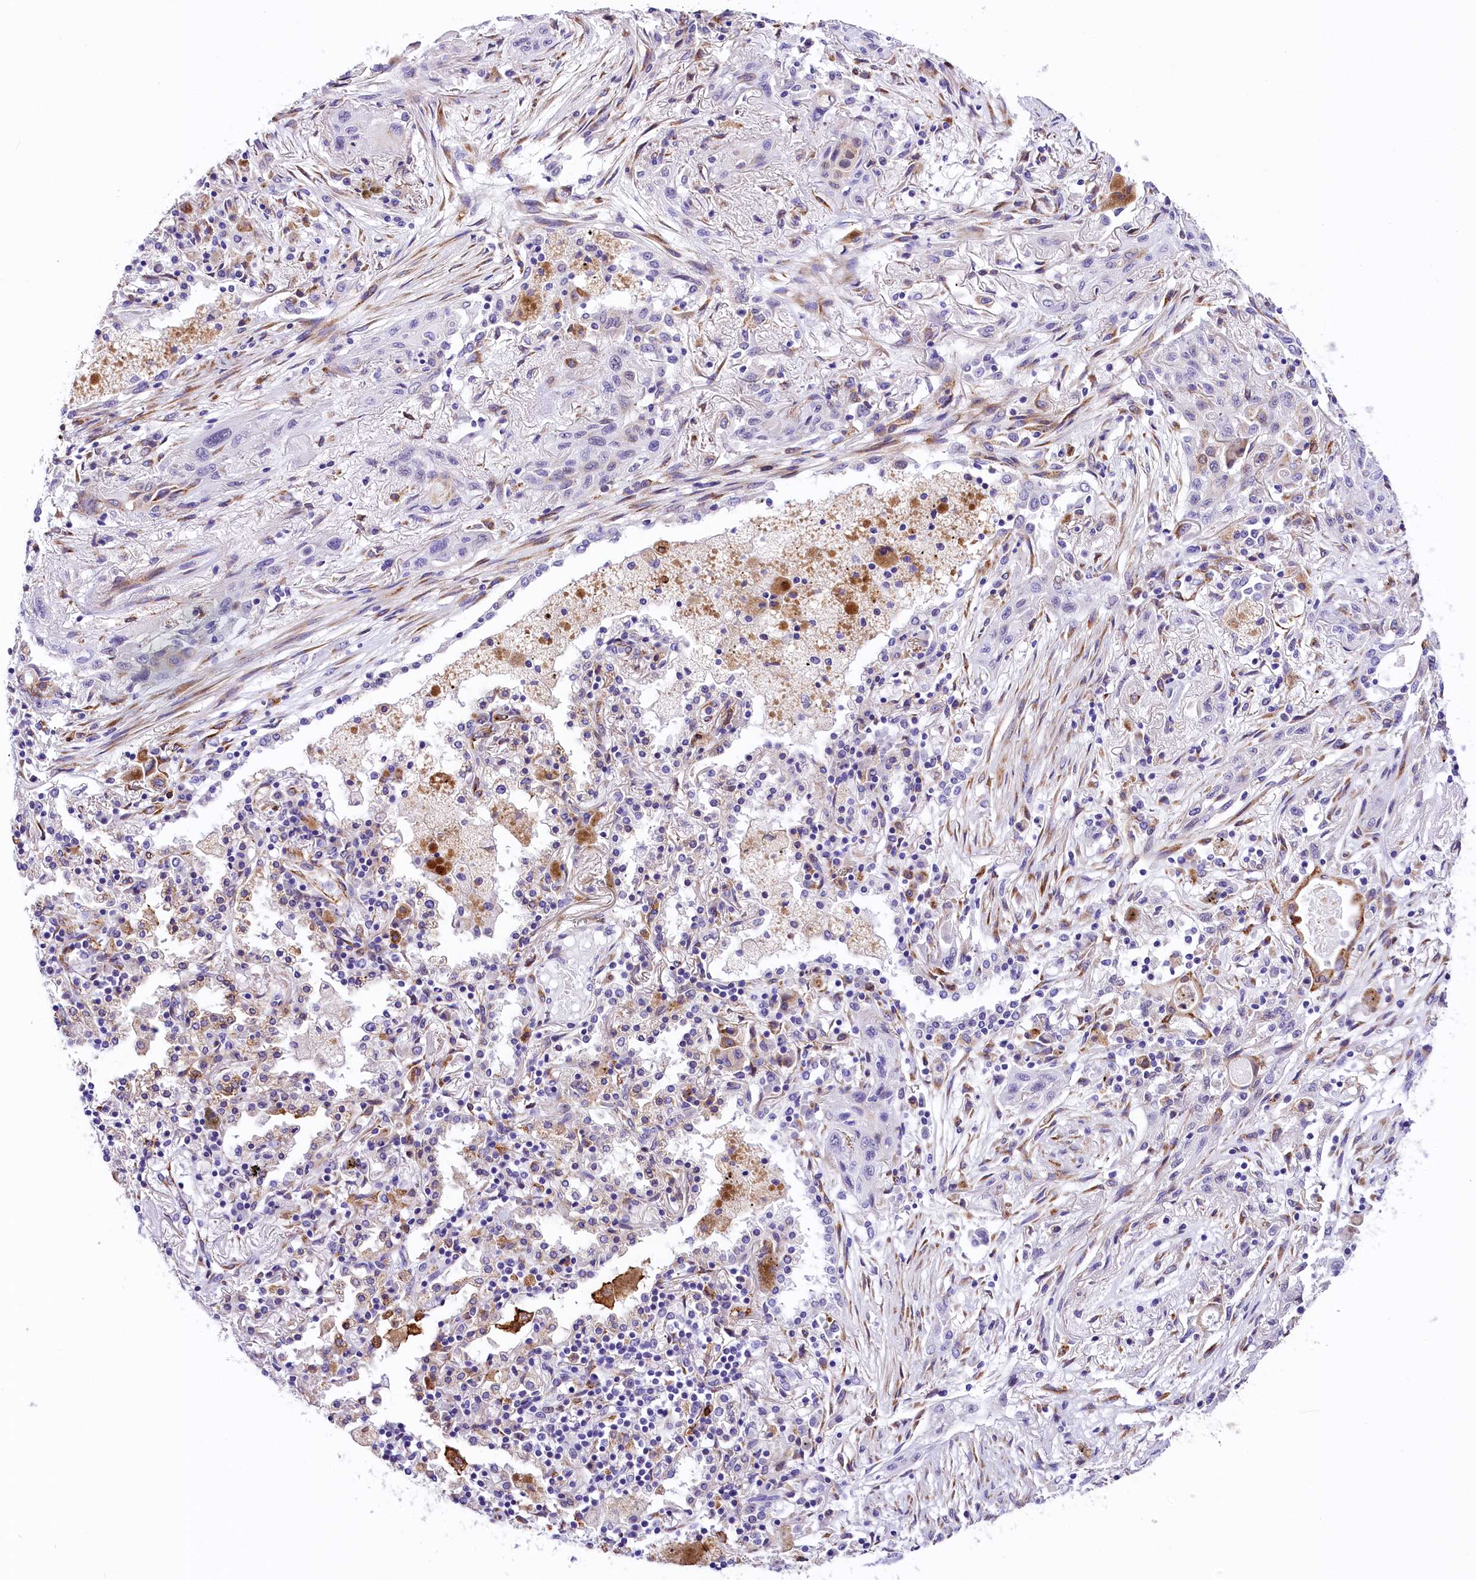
{"staining": {"intensity": "negative", "quantity": "none", "location": "none"}, "tissue": "lung cancer", "cell_type": "Tumor cells", "image_type": "cancer", "snomed": [{"axis": "morphology", "description": "Squamous cell carcinoma, NOS"}, {"axis": "topography", "description": "Lung"}], "caption": "Squamous cell carcinoma (lung) was stained to show a protein in brown. There is no significant staining in tumor cells.", "gene": "ITGA1", "patient": {"sex": "female", "age": 47}}